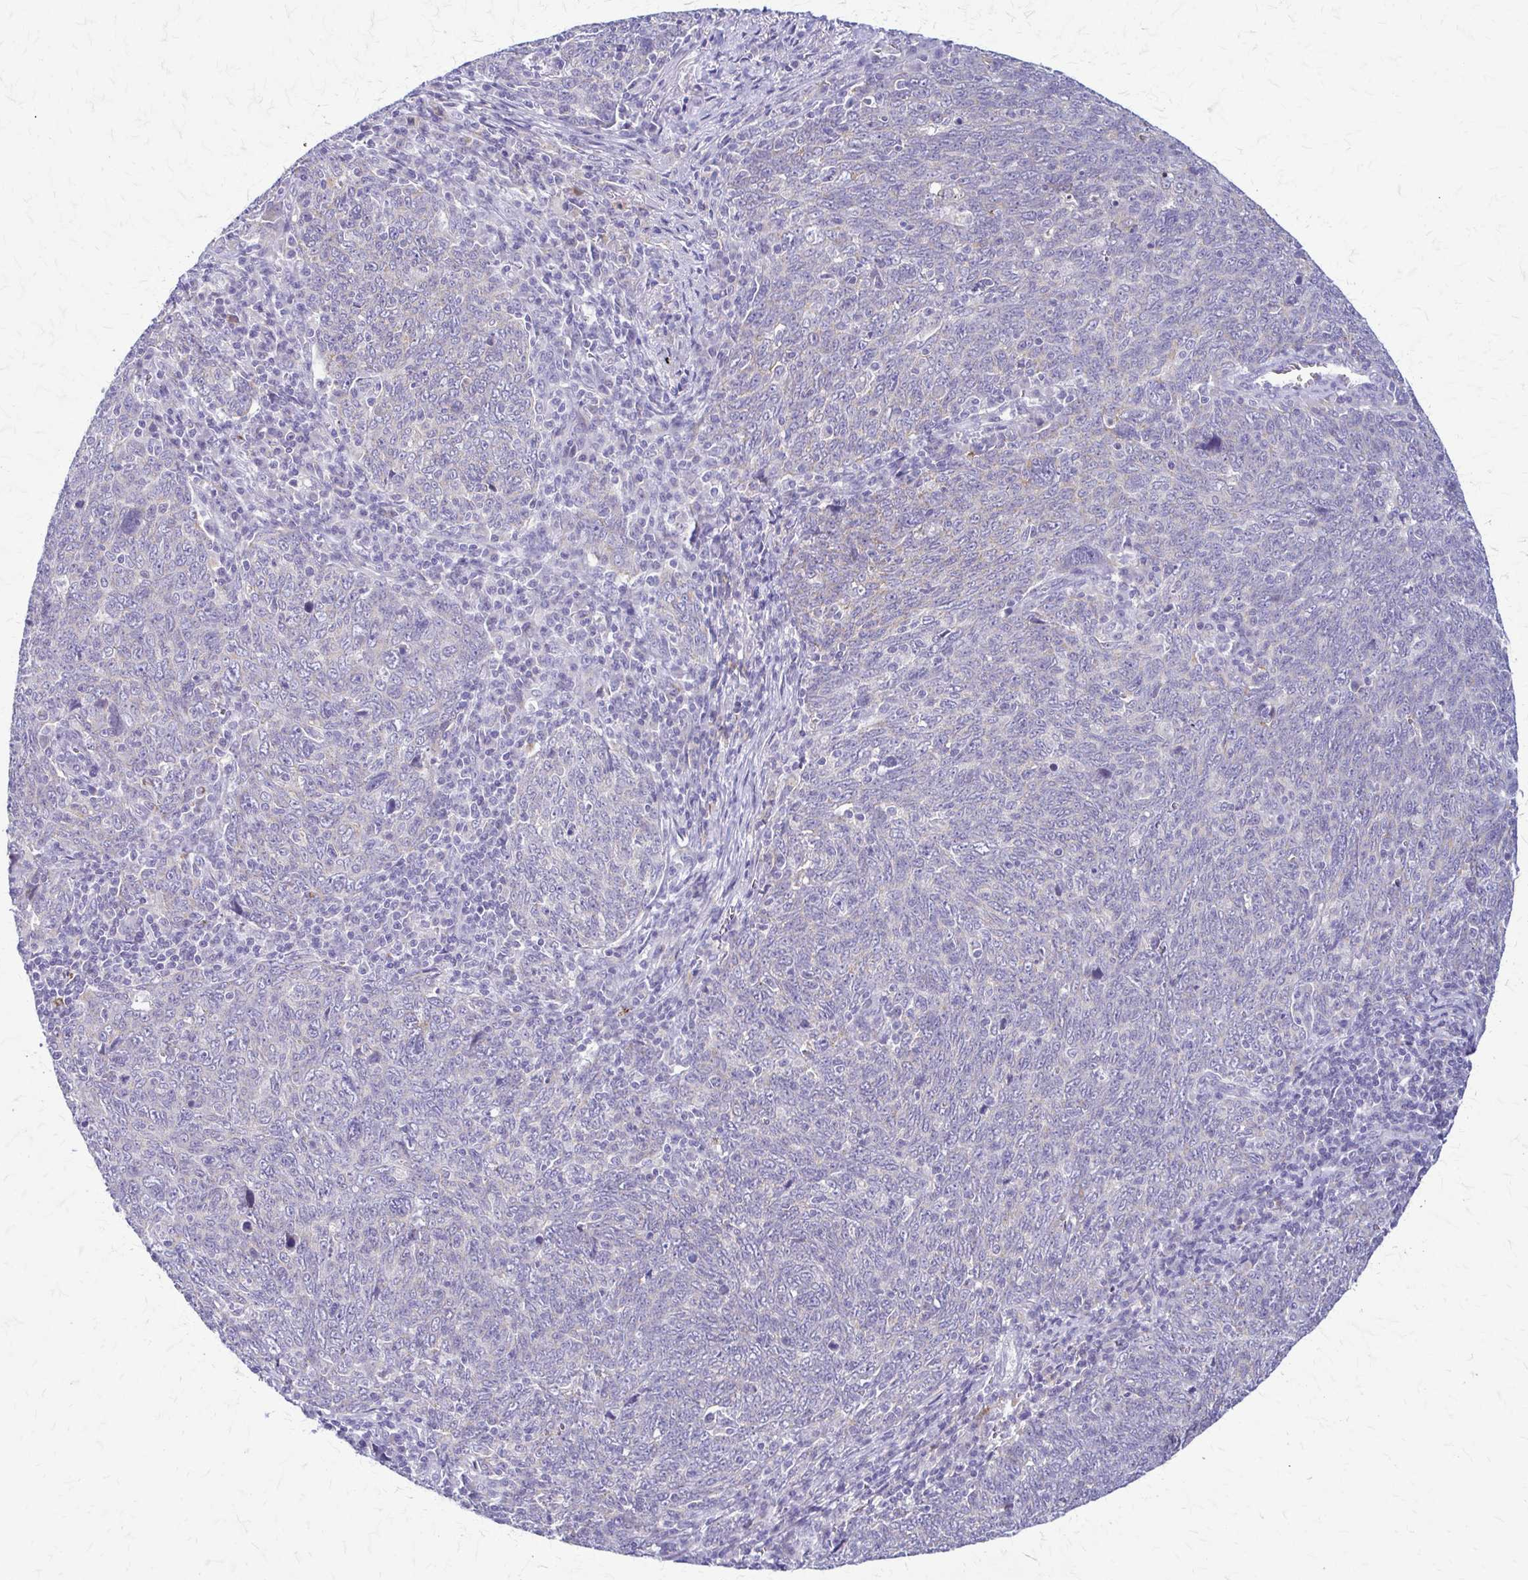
{"staining": {"intensity": "negative", "quantity": "none", "location": "none"}, "tissue": "lung cancer", "cell_type": "Tumor cells", "image_type": "cancer", "snomed": [{"axis": "morphology", "description": "Squamous cell carcinoma, NOS"}, {"axis": "topography", "description": "Lung"}], "caption": "IHC of human lung cancer shows no positivity in tumor cells. (DAB (3,3'-diaminobenzidine) immunohistochemistry (IHC) visualized using brightfield microscopy, high magnification).", "gene": "SAMD13", "patient": {"sex": "female", "age": 72}}